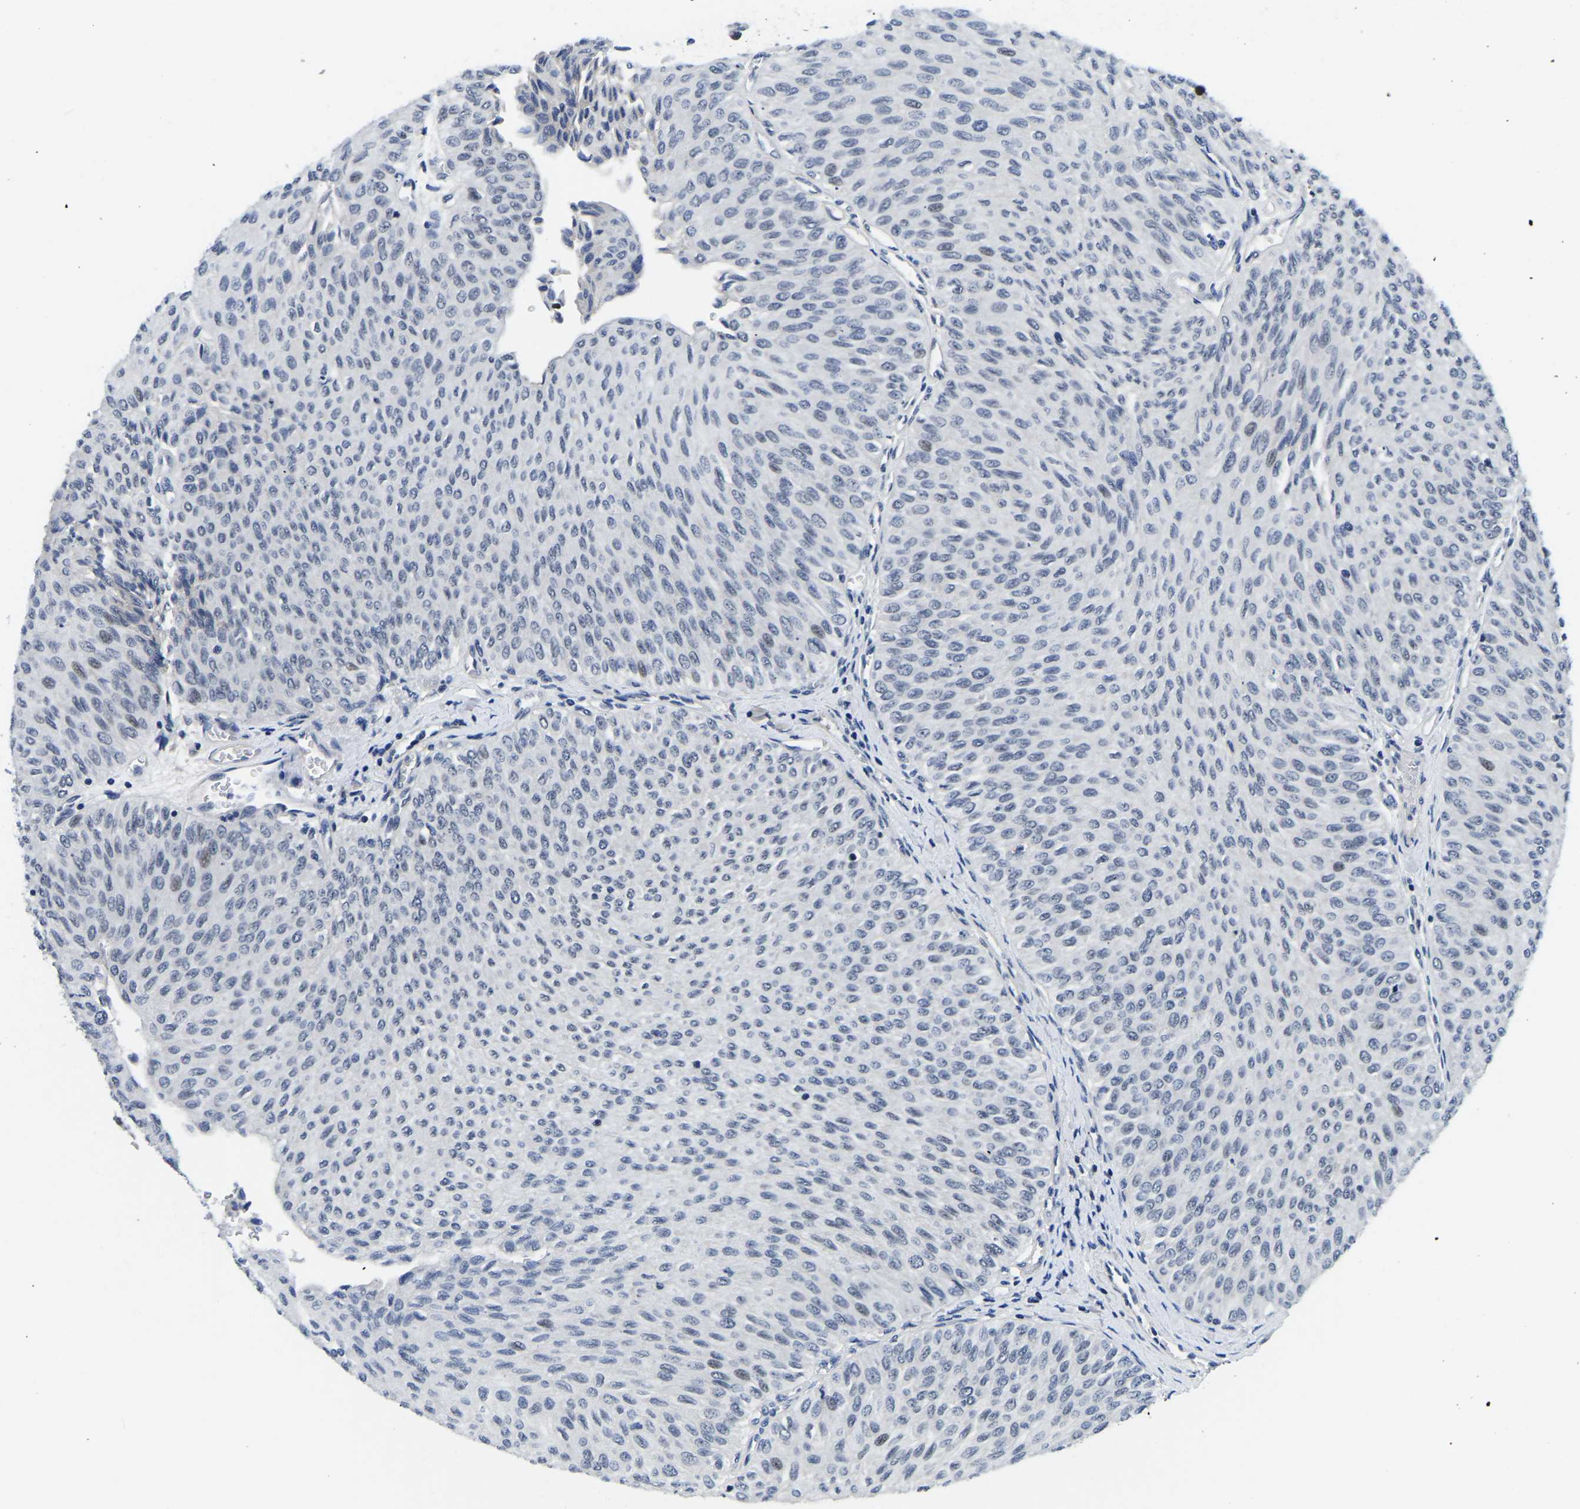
{"staining": {"intensity": "negative", "quantity": "none", "location": "none"}, "tissue": "urothelial cancer", "cell_type": "Tumor cells", "image_type": "cancer", "snomed": [{"axis": "morphology", "description": "Urothelial carcinoma, Low grade"}, {"axis": "topography", "description": "Urinary bladder"}], "caption": "The micrograph displays no staining of tumor cells in low-grade urothelial carcinoma.", "gene": "POLDIP3", "patient": {"sex": "male", "age": 78}}